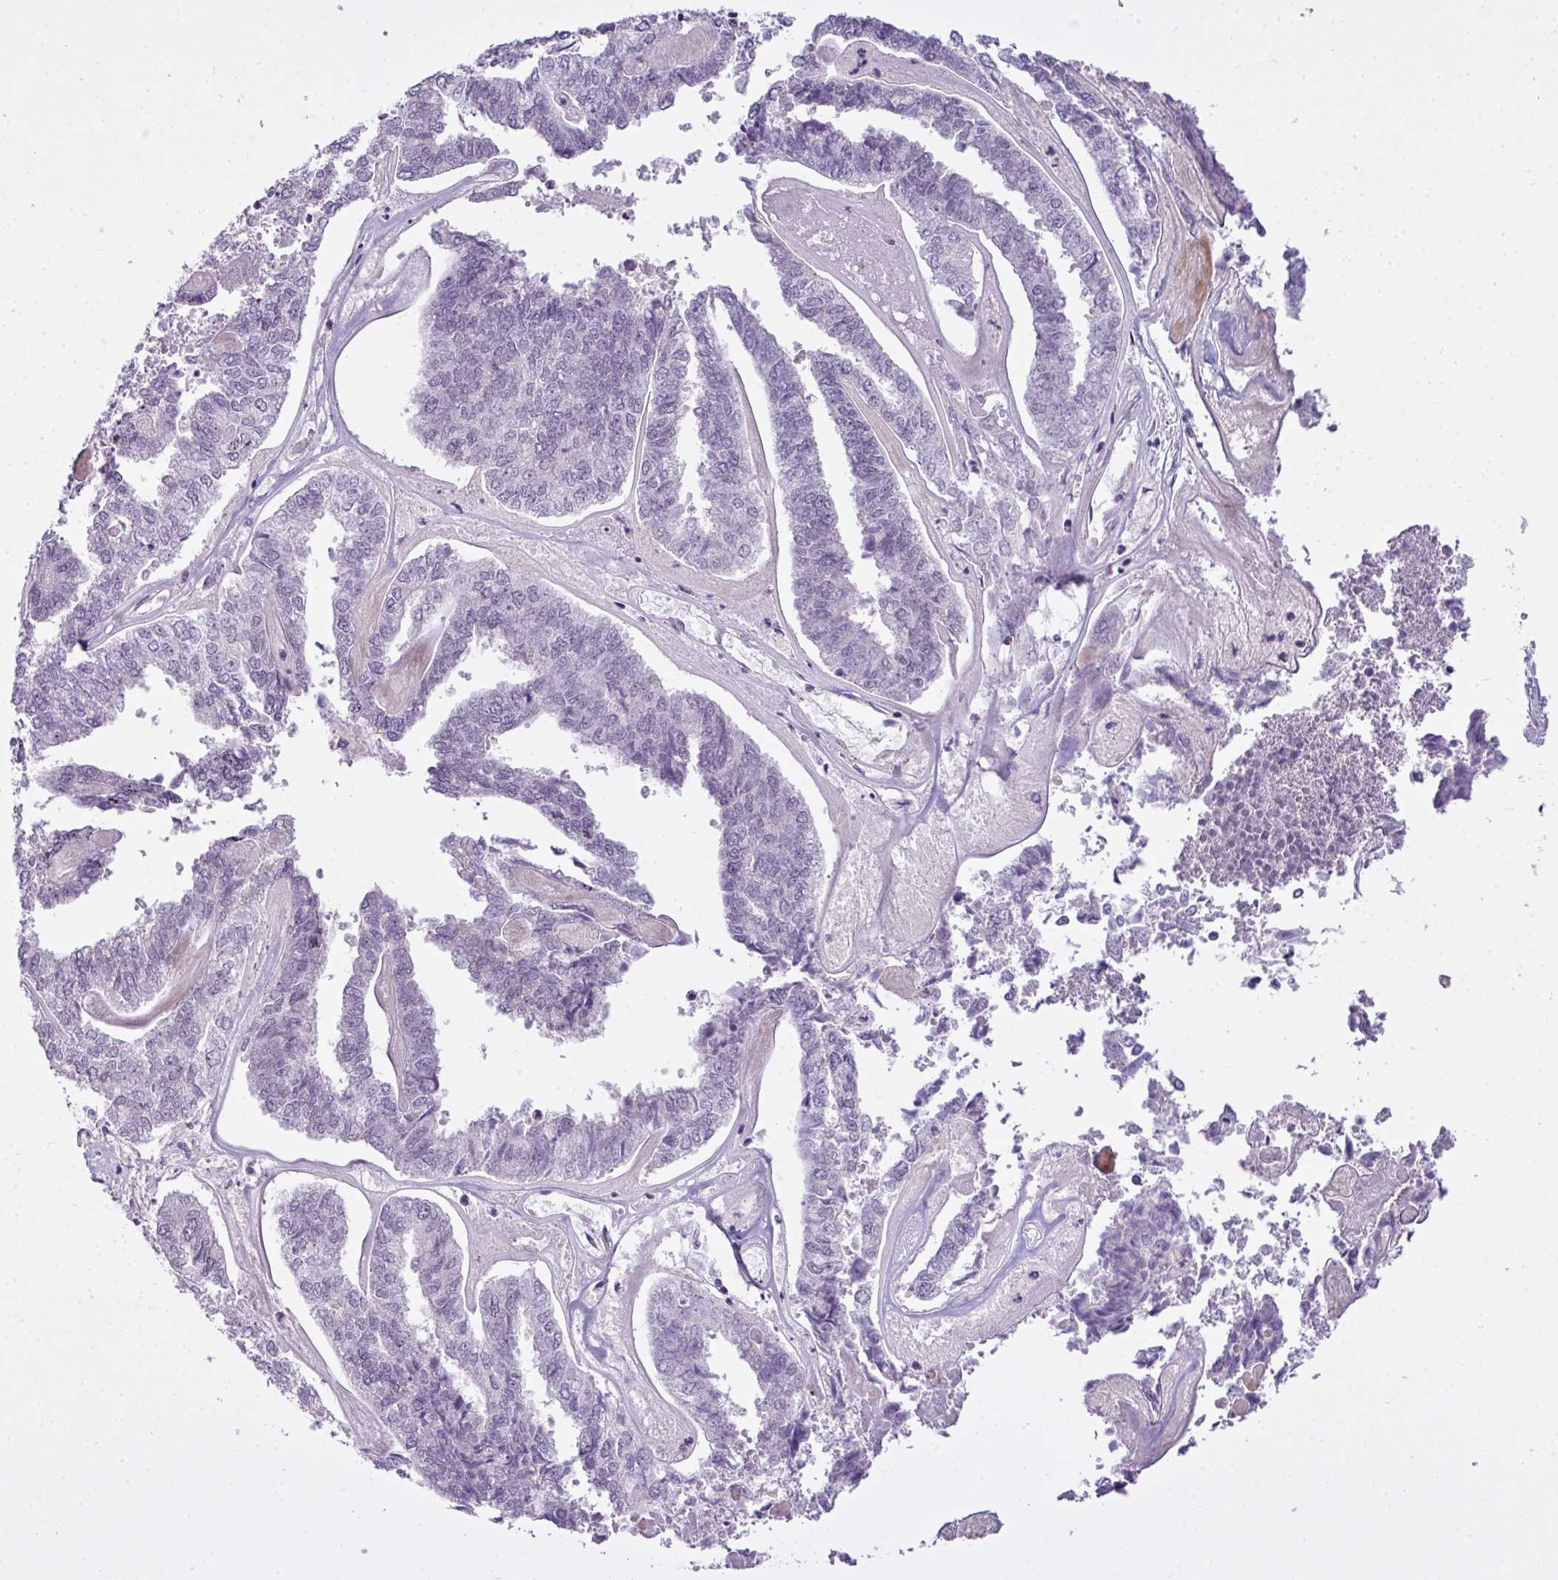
{"staining": {"intensity": "negative", "quantity": "none", "location": "none"}, "tissue": "endometrial cancer", "cell_type": "Tumor cells", "image_type": "cancer", "snomed": [{"axis": "morphology", "description": "Adenocarcinoma, NOS"}, {"axis": "topography", "description": "Endometrium"}], "caption": "Endometrial cancer (adenocarcinoma) stained for a protein using immunohistochemistry displays no positivity tumor cells.", "gene": "ZNF688", "patient": {"sex": "female", "age": 73}}